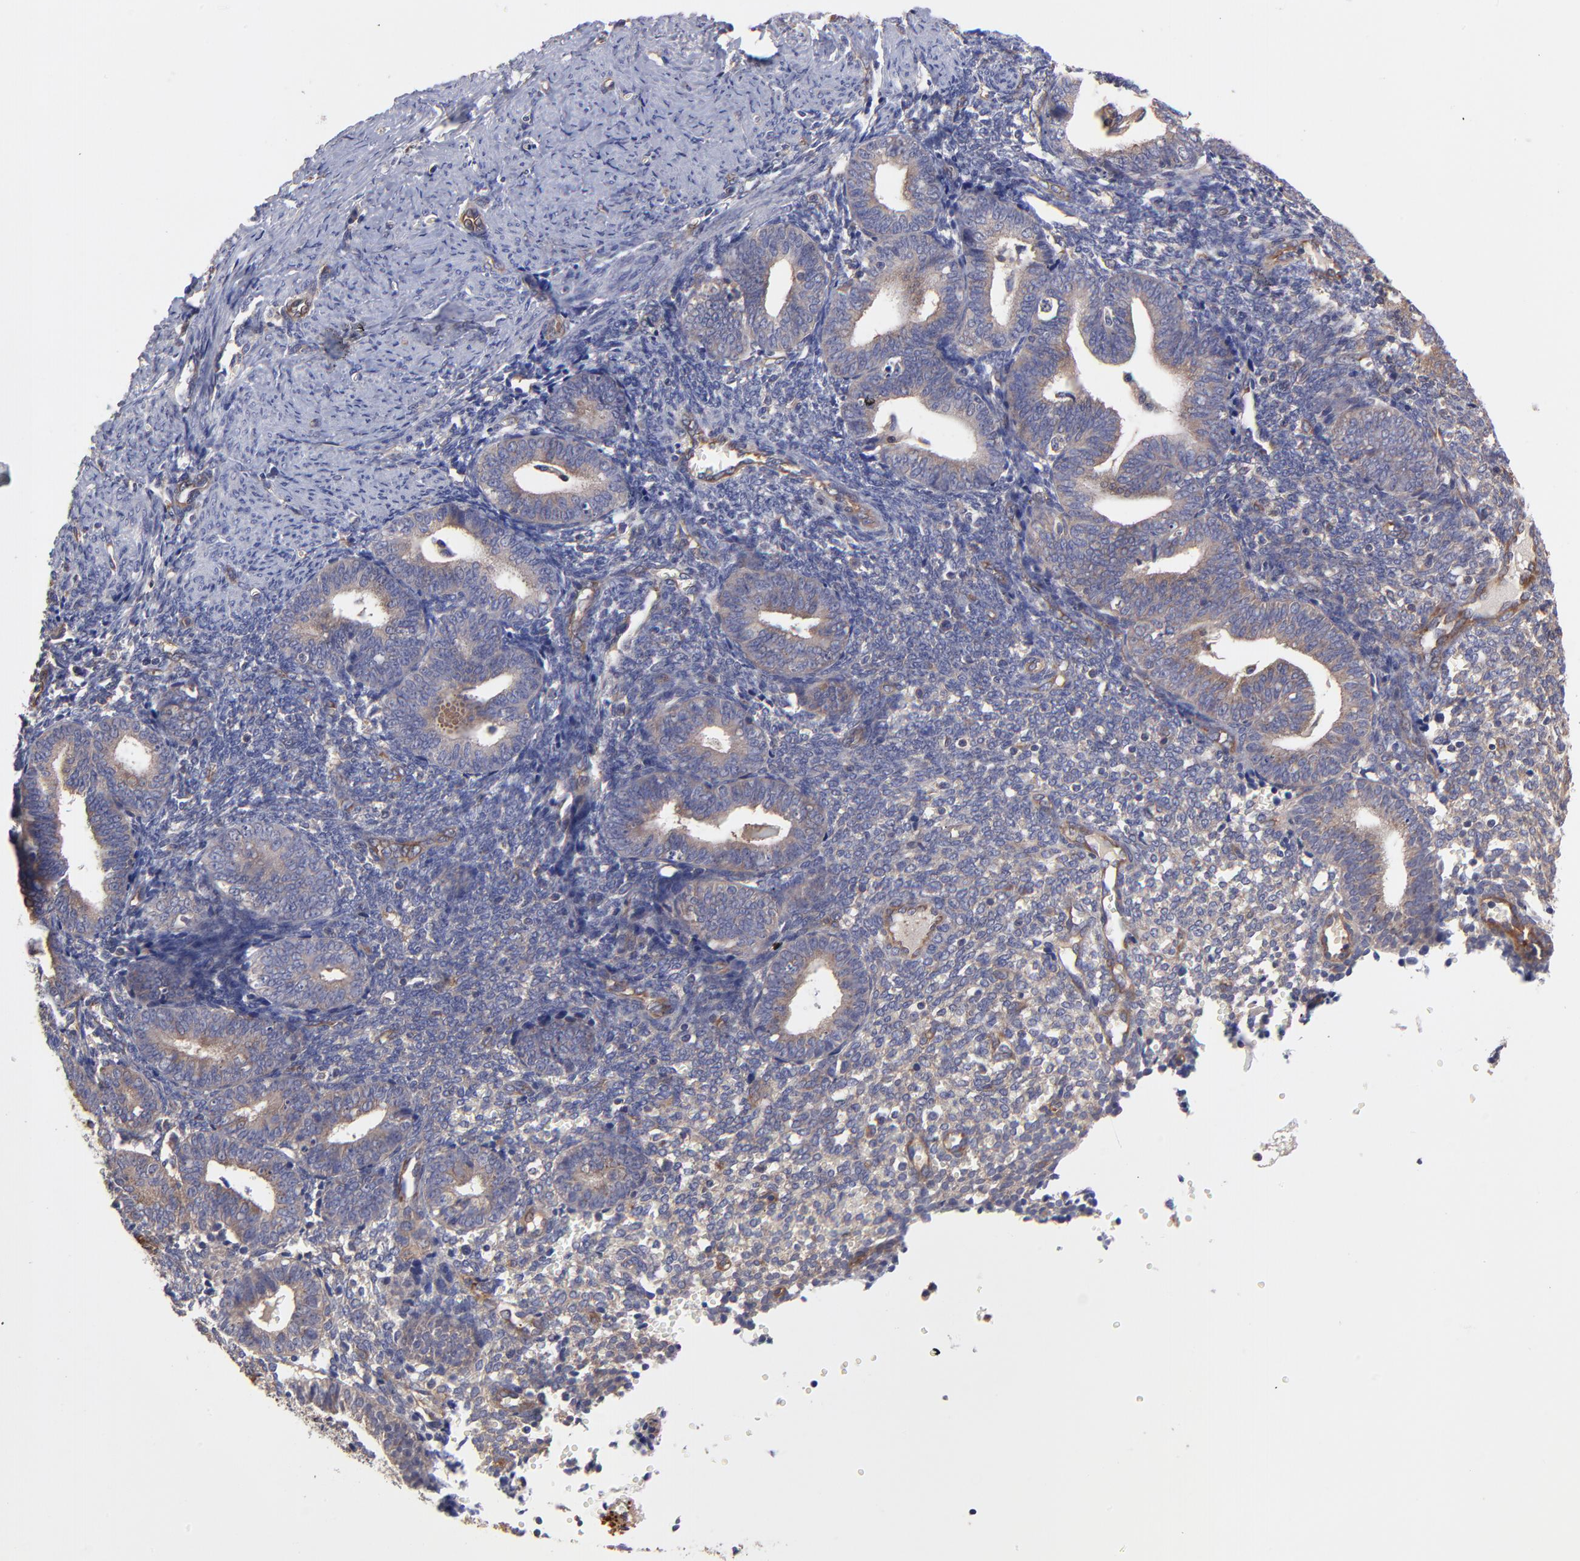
{"staining": {"intensity": "weak", "quantity": "<25%", "location": "cytoplasmic/membranous"}, "tissue": "endometrium", "cell_type": "Cells in endometrial stroma", "image_type": "normal", "snomed": [{"axis": "morphology", "description": "Normal tissue, NOS"}, {"axis": "topography", "description": "Endometrium"}], "caption": "This photomicrograph is of normal endometrium stained with immunohistochemistry to label a protein in brown with the nuclei are counter-stained blue. There is no staining in cells in endometrial stroma.", "gene": "ASB7", "patient": {"sex": "female", "age": 61}}